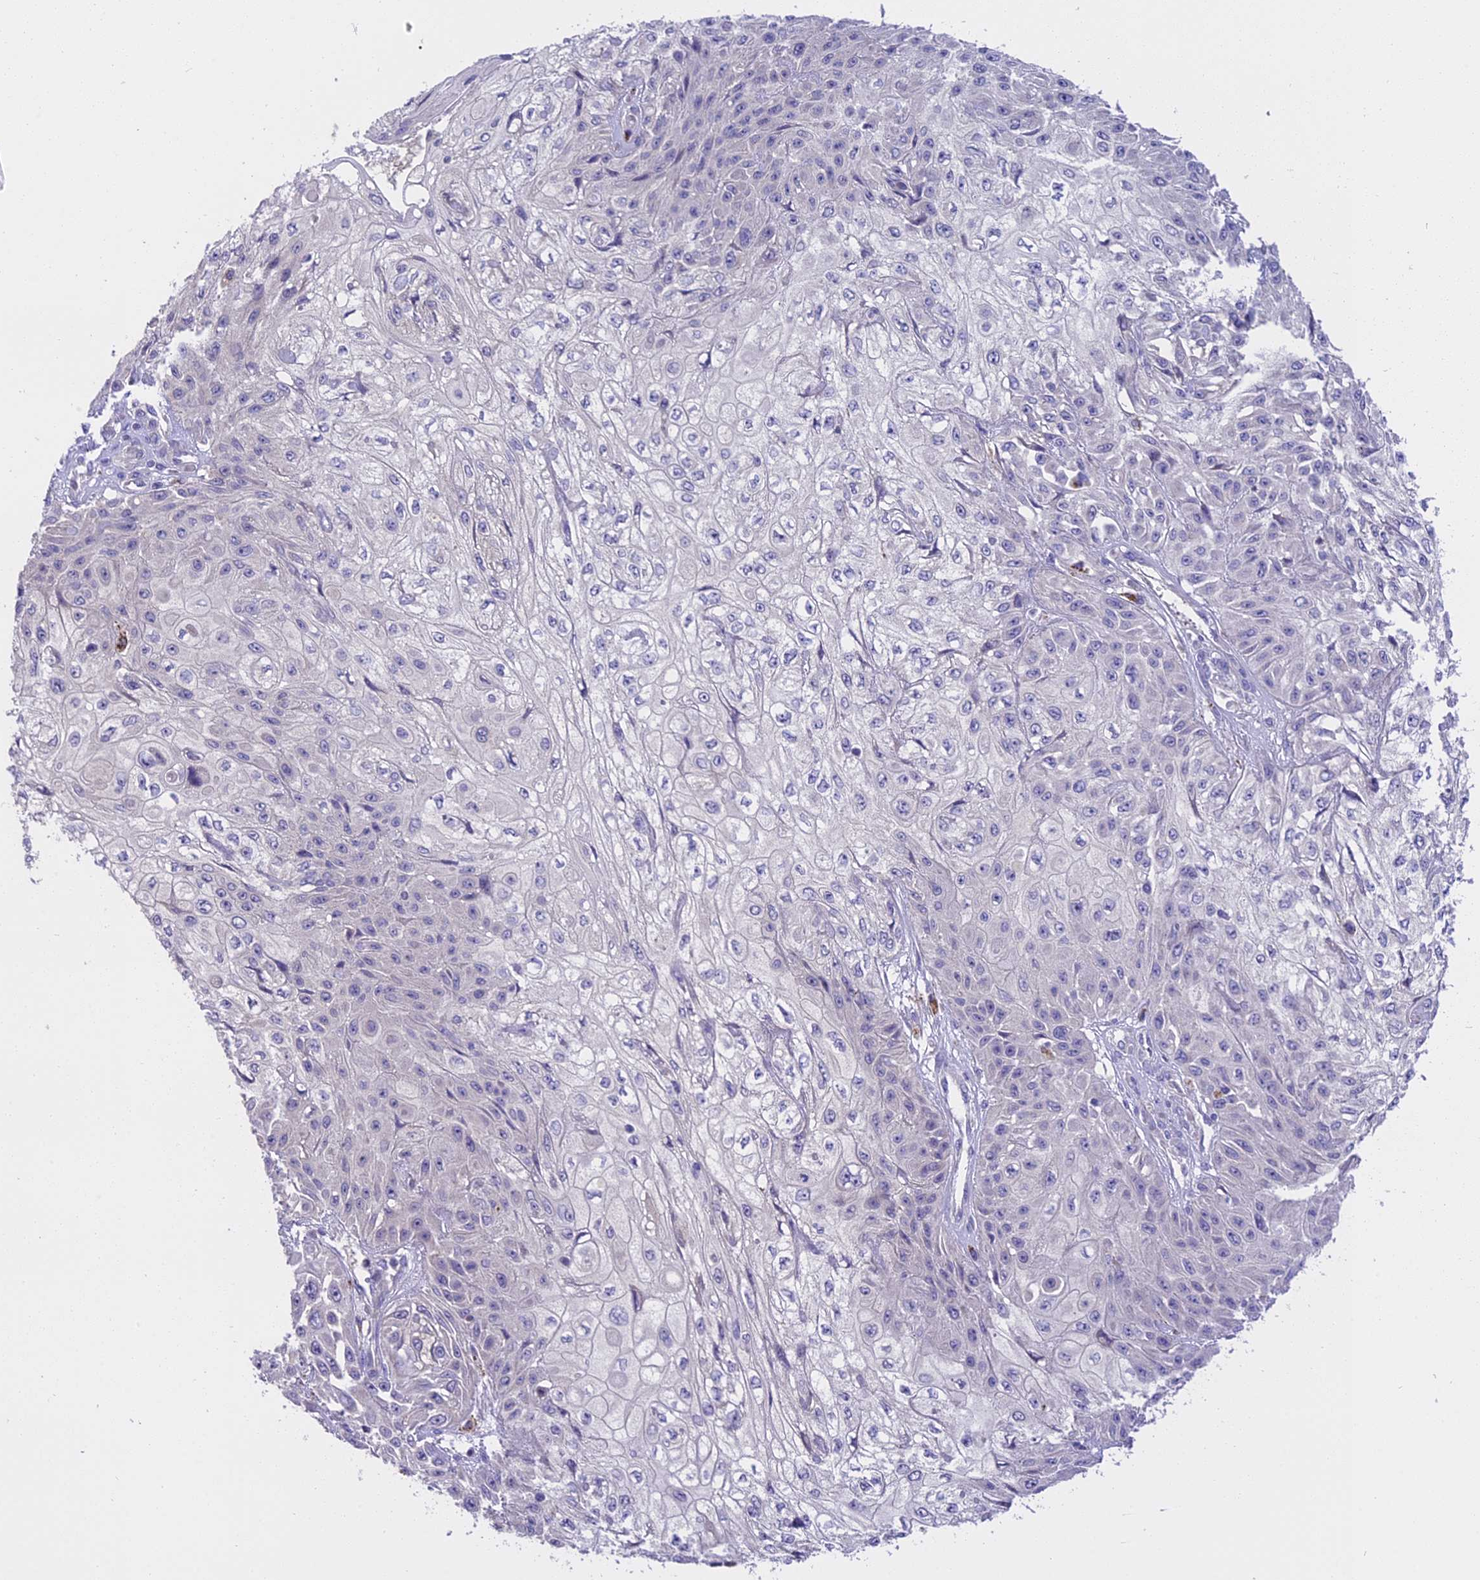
{"staining": {"intensity": "negative", "quantity": "none", "location": "none"}, "tissue": "skin cancer", "cell_type": "Tumor cells", "image_type": "cancer", "snomed": [{"axis": "morphology", "description": "Squamous cell carcinoma, NOS"}, {"axis": "morphology", "description": "Squamous cell carcinoma, metastatic, NOS"}, {"axis": "topography", "description": "Skin"}, {"axis": "topography", "description": "Lymph node"}], "caption": "Protein analysis of skin cancer reveals no significant staining in tumor cells.", "gene": "LYPD6", "patient": {"sex": "male", "age": 75}}